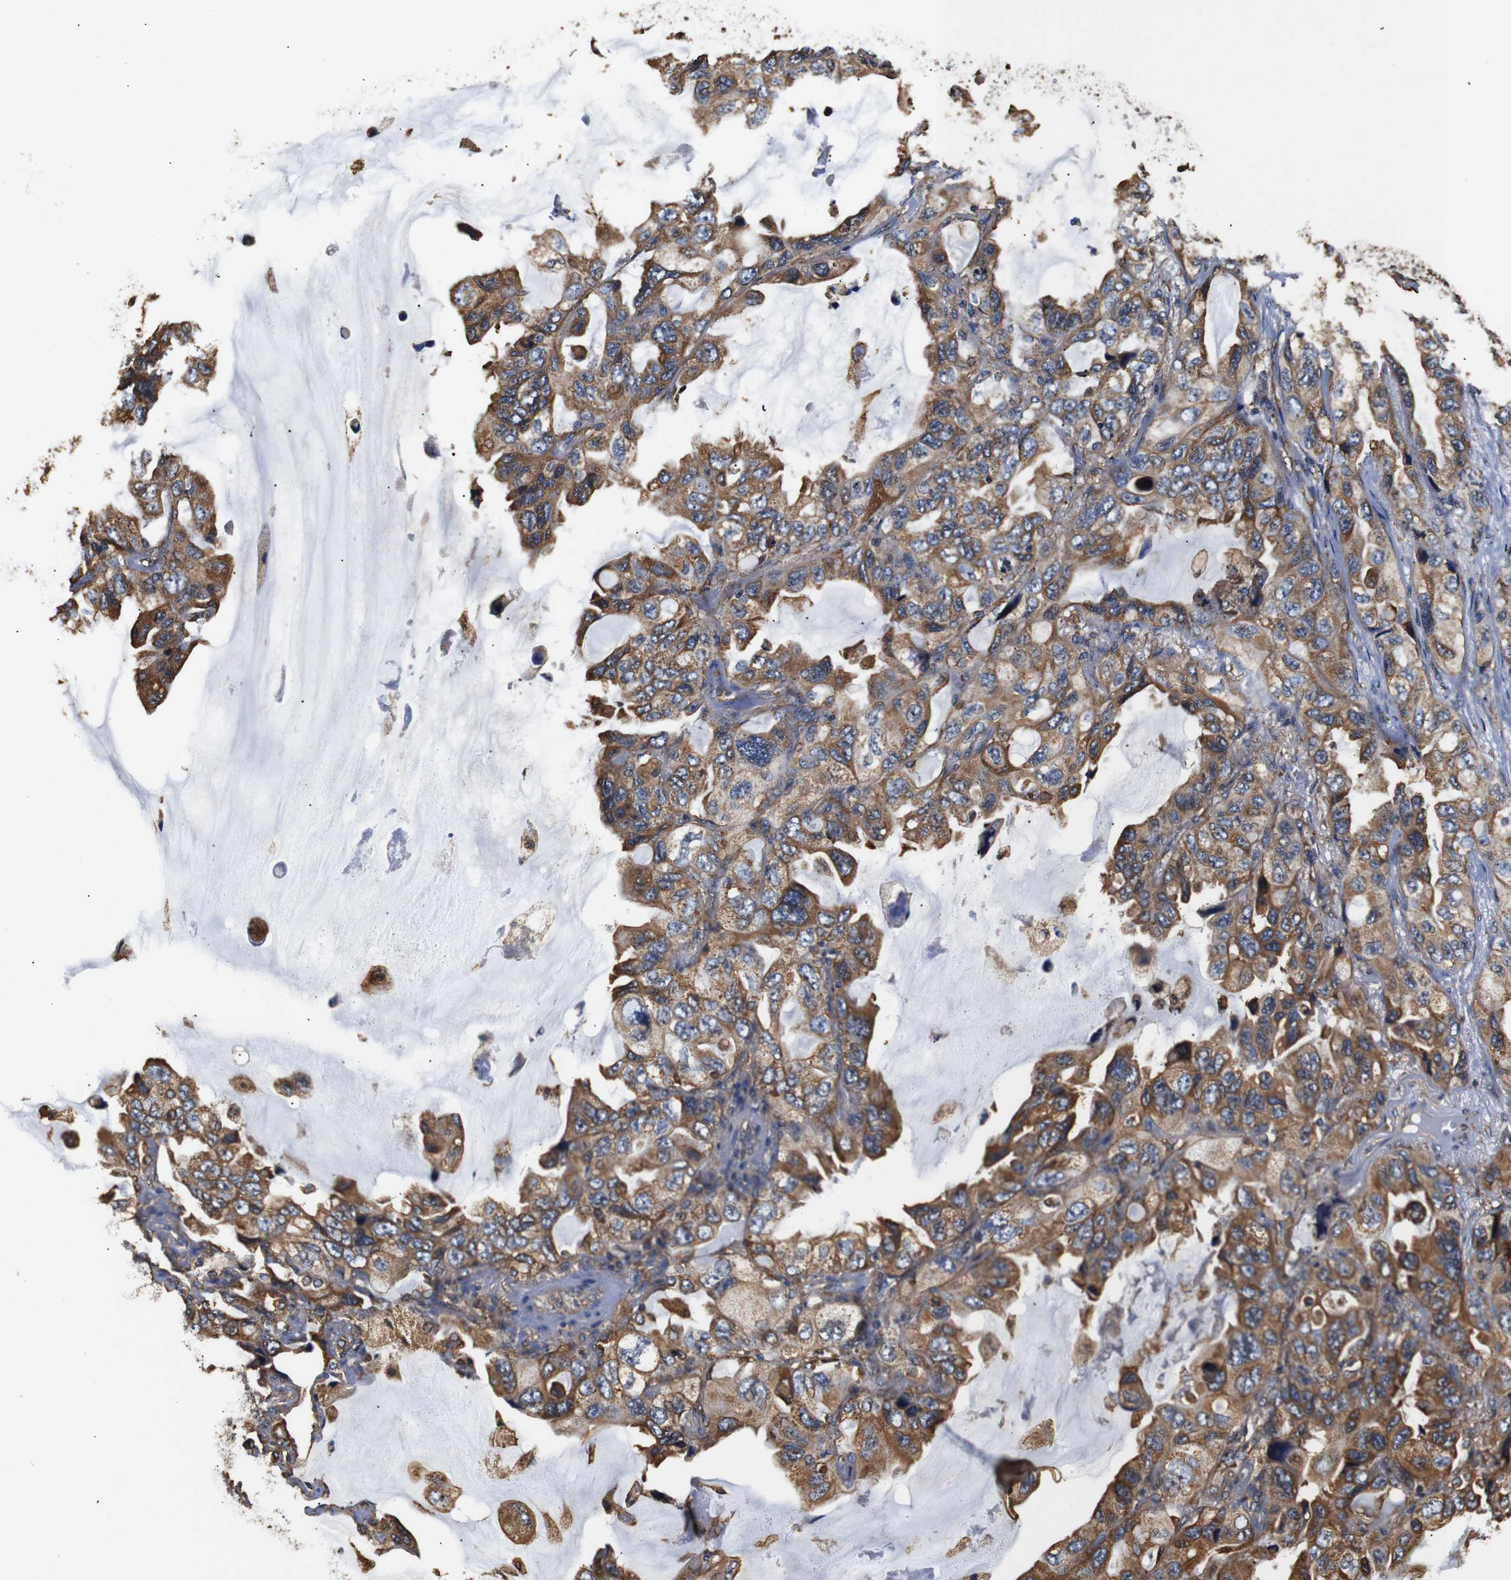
{"staining": {"intensity": "moderate", "quantity": ">75%", "location": "cytoplasmic/membranous"}, "tissue": "lung cancer", "cell_type": "Tumor cells", "image_type": "cancer", "snomed": [{"axis": "morphology", "description": "Squamous cell carcinoma, NOS"}, {"axis": "topography", "description": "Lung"}], "caption": "Protein positivity by immunohistochemistry (IHC) demonstrates moderate cytoplasmic/membranous positivity in approximately >75% of tumor cells in squamous cell carcinoma (lung).", "gene": "HHIP", "patient": {"sex": "female", "age": 73}}